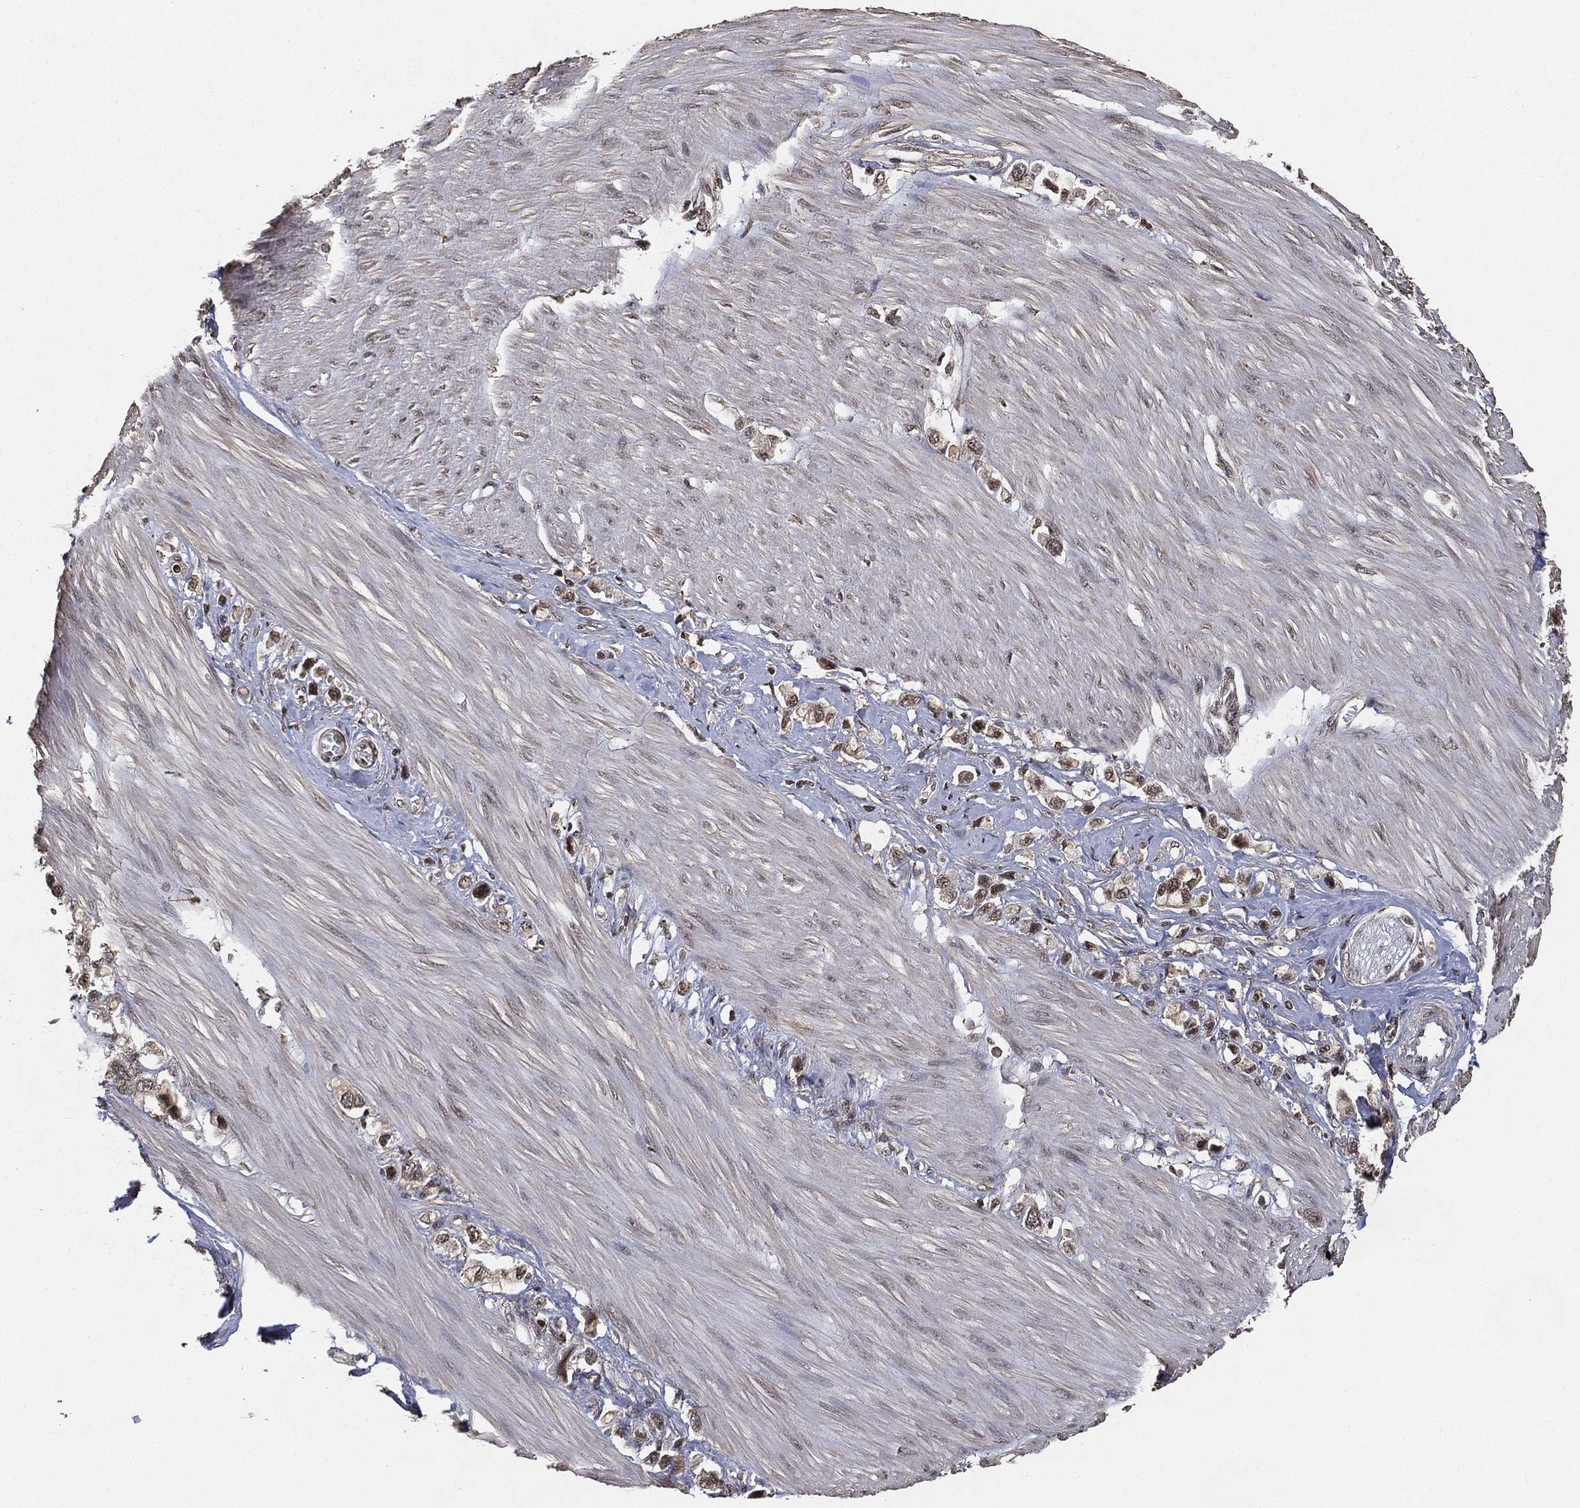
{"staining": {"intensity": "moderate", "quantity": "25%-75%", "location": "nuclear"}, "tissue": "stomach cancer", "cell_type": "Tumor cells", "image_type": "cancer", "snomed": [{"axis": "morphology", "description": "Normal tissue, NOS"}, {"axis": "morphology", "description": "Adenocarcinoma, NOS"}, {"axis": "morphology", "description": "Adenocarcinoma, High grade"}, {"axis": "topography", "description": "Stomach, upper"}, {"axis": "topography", "description": "Stomach"}], "caption": "The histopathology image displays staining of stomach cancer, revealing moderate nuclear protein expression (brown color) within tumor cells.", "gene": "RSRC2", "patient": {"sex": "female", "age": 65}}